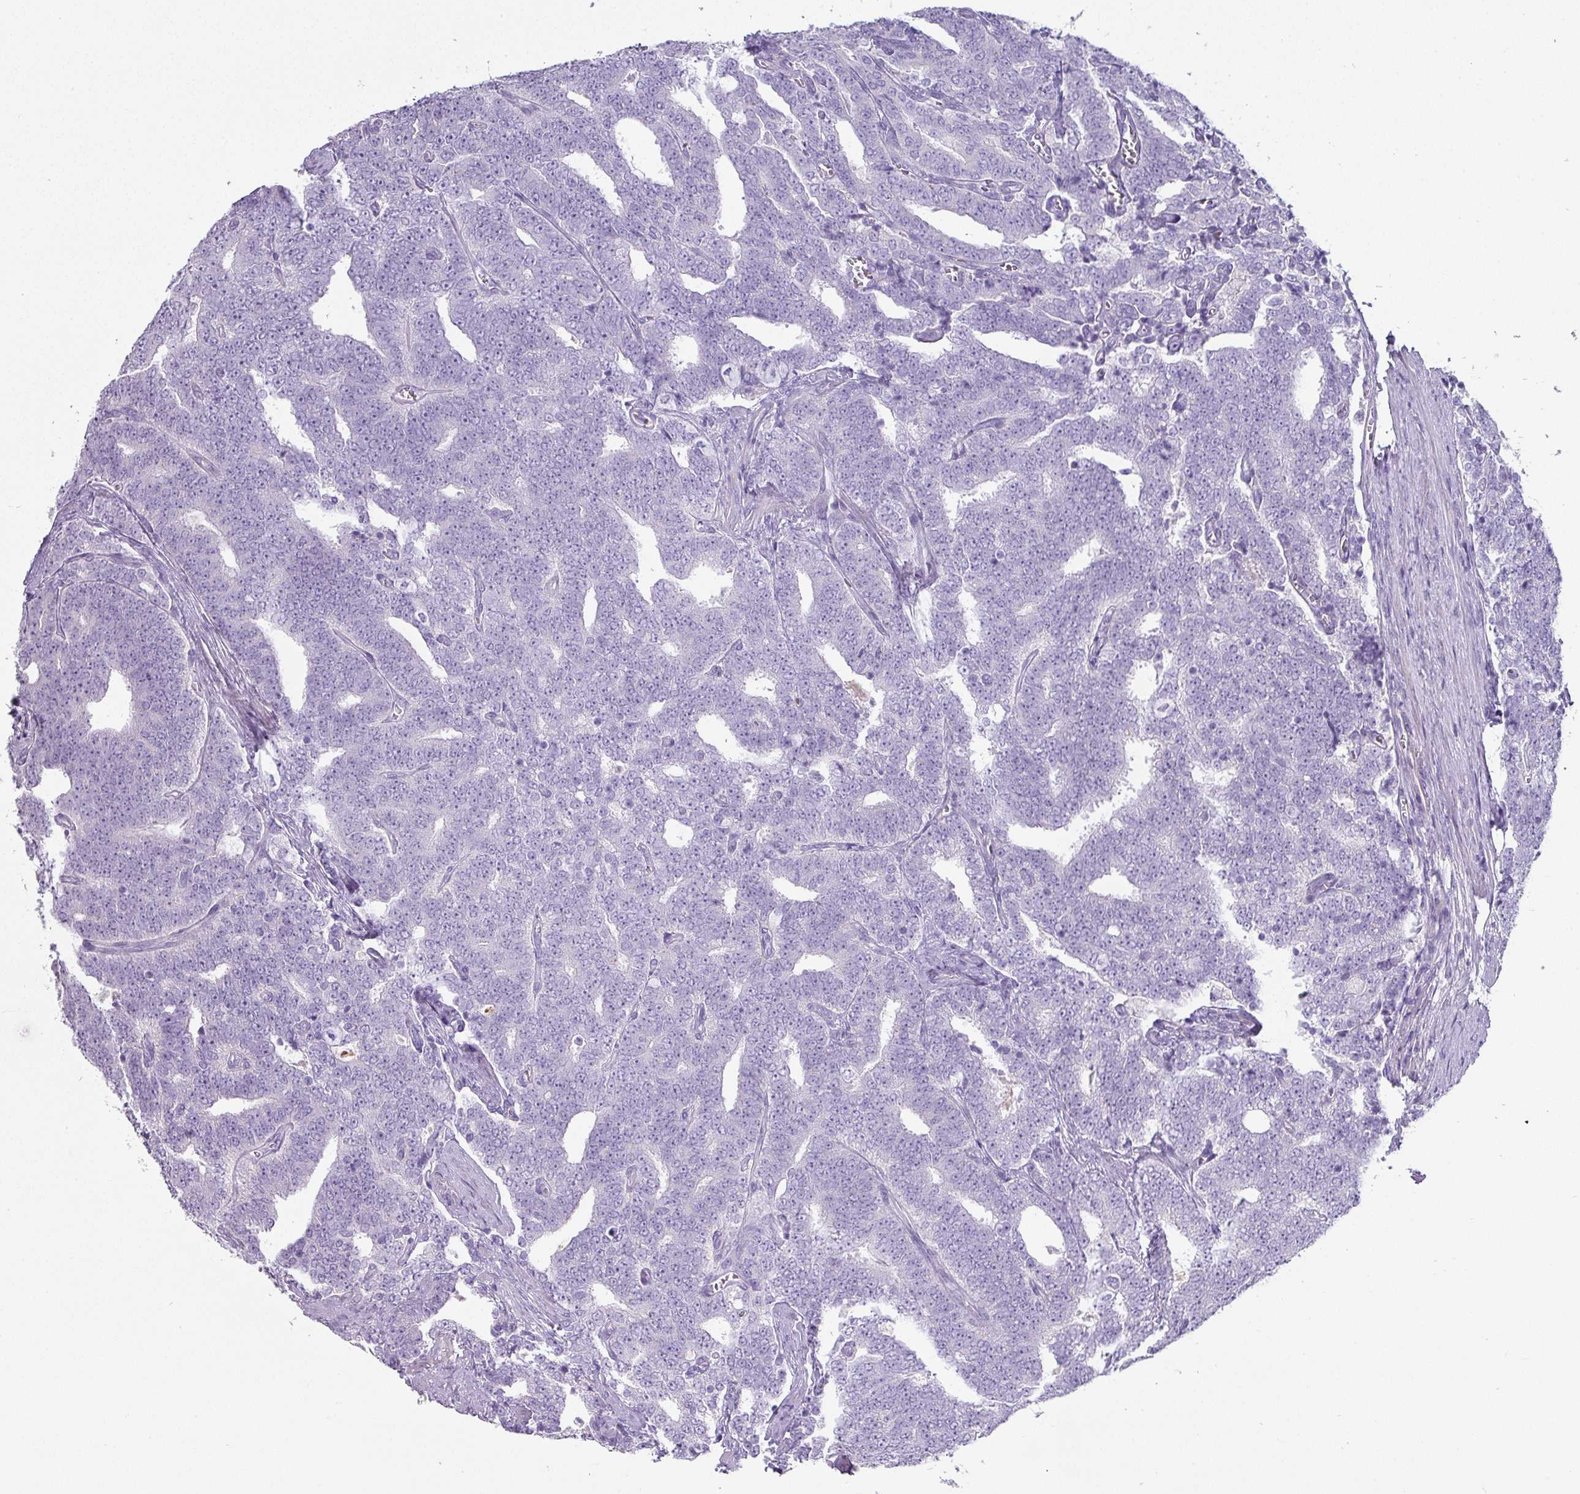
{"staining": {"intensity": "negative", "quantity": "none", "location": "none"}, "tissue": "prostate cancer", "cell_type": "Tumor cells", "image_type": "cancer", "snomed": [{"axis": "morphology", "description": "Adenocarcinoma, High grade"}, {"axis": "topography", "description": "Prostate and seminal vesicle, NOS"}], "caption": "Immunohistochemical staining of adenocarcinoma (high-grade) (prostate) displays no significant expression in tumor cells. (DAB immunohistochemistry, high magnification).", "gene": "GLI4", "patient": {"sex": "male", "age": 67}}